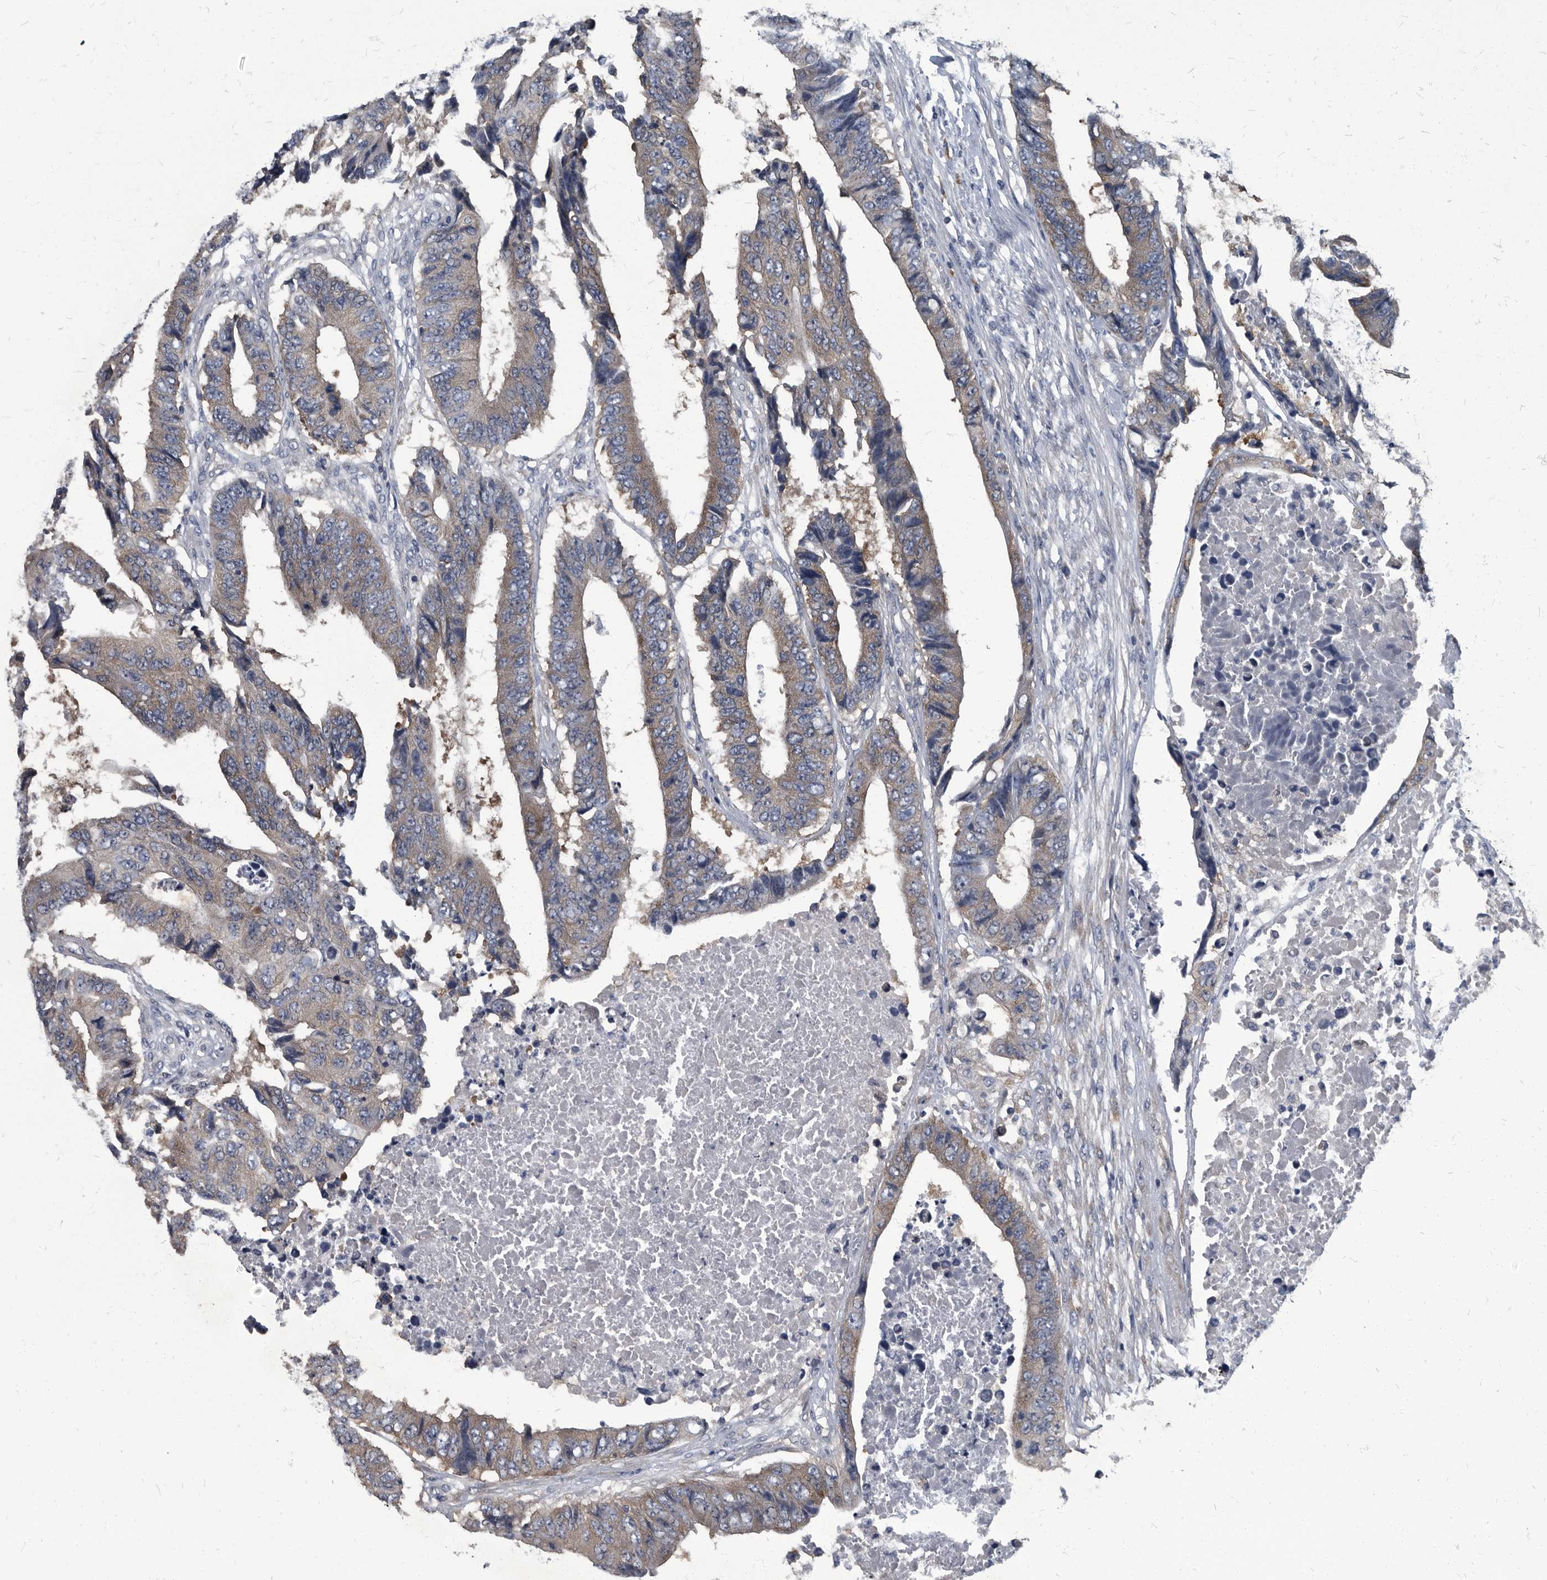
{"staining": {"intensity": "weak", "quantity": "25%-75%", "location": "cytoplasmic/membranous"}, "tissue": "colorectal cancer", "cell_type": "Tumor cells", "image_type": "cancer", "snomed": [{"axis": "morphology", "description": "Adenocarcinoma, NOS"}, {"axis": "topography", "description": "Rectum"}], "caption": "Tumor cells show low levels of weak cytoplasmic/membranous staining in approximately 25%-75% of cells in colorectal adenocarcinoma.", "gene": "CDV3", "patient": {"sex": "male", "age": 84}}